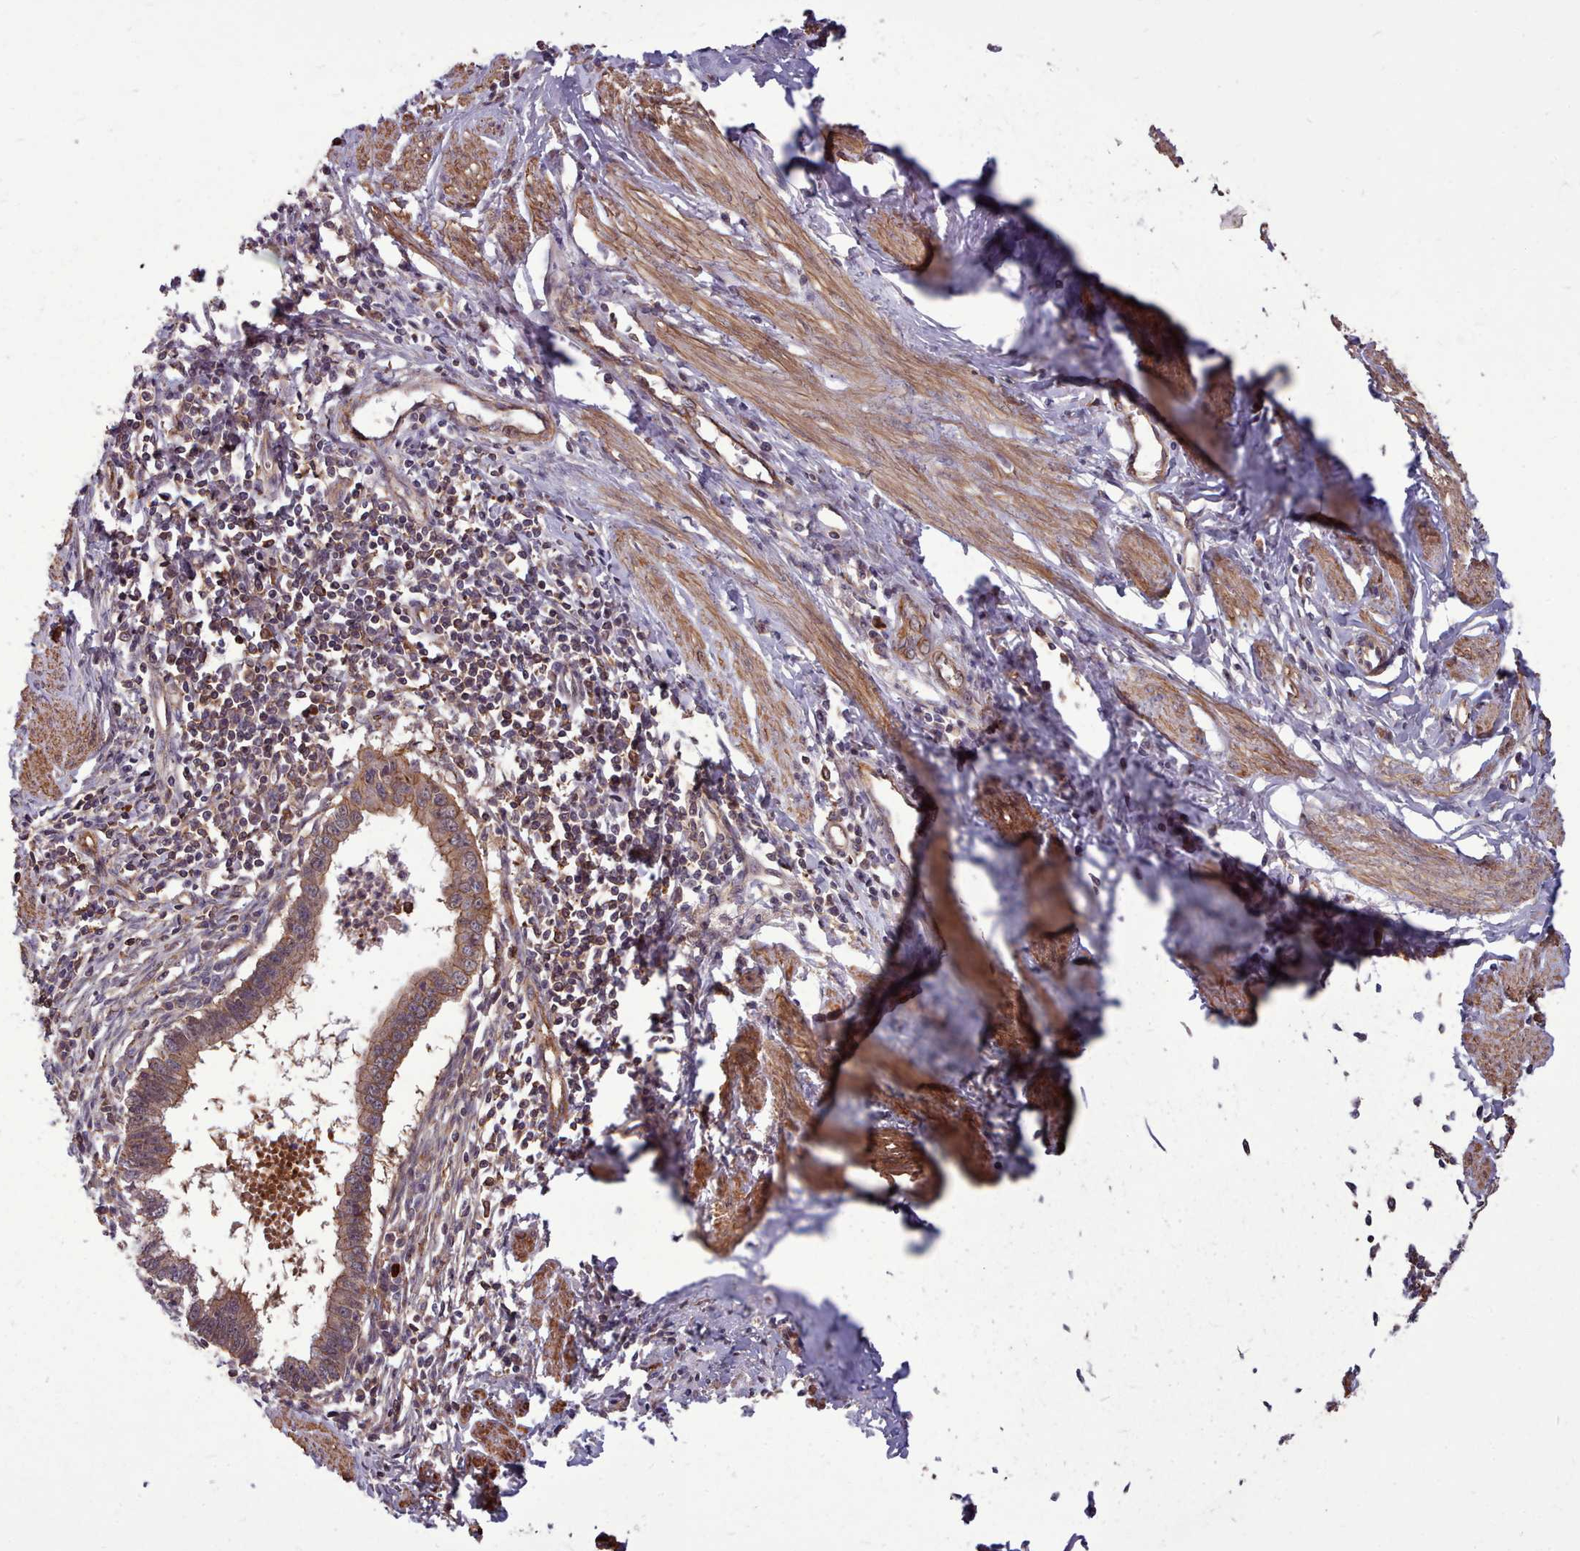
{"staining": {"intensity": "moderate", "quantity": ">75%", "location": "cytoplasmic/membranous"}, "tissue": "cervical cancer", "cell_type": "Tumor cells", "image_type": "cancer", "snomed": [{"axis": "morphology", "description": "Adenocarcinoma, NOS"}, {"axis": "topography", "description": "Cervix"}], "caption": "Cervical adenocarcinoma stained for a protein (brown) exhibits moderate cytoplasmic/membranous positive expression in approximately >75% of tumor cells.", "gene": "STUB1", "patient": {"sex": "female", "age": 36}}